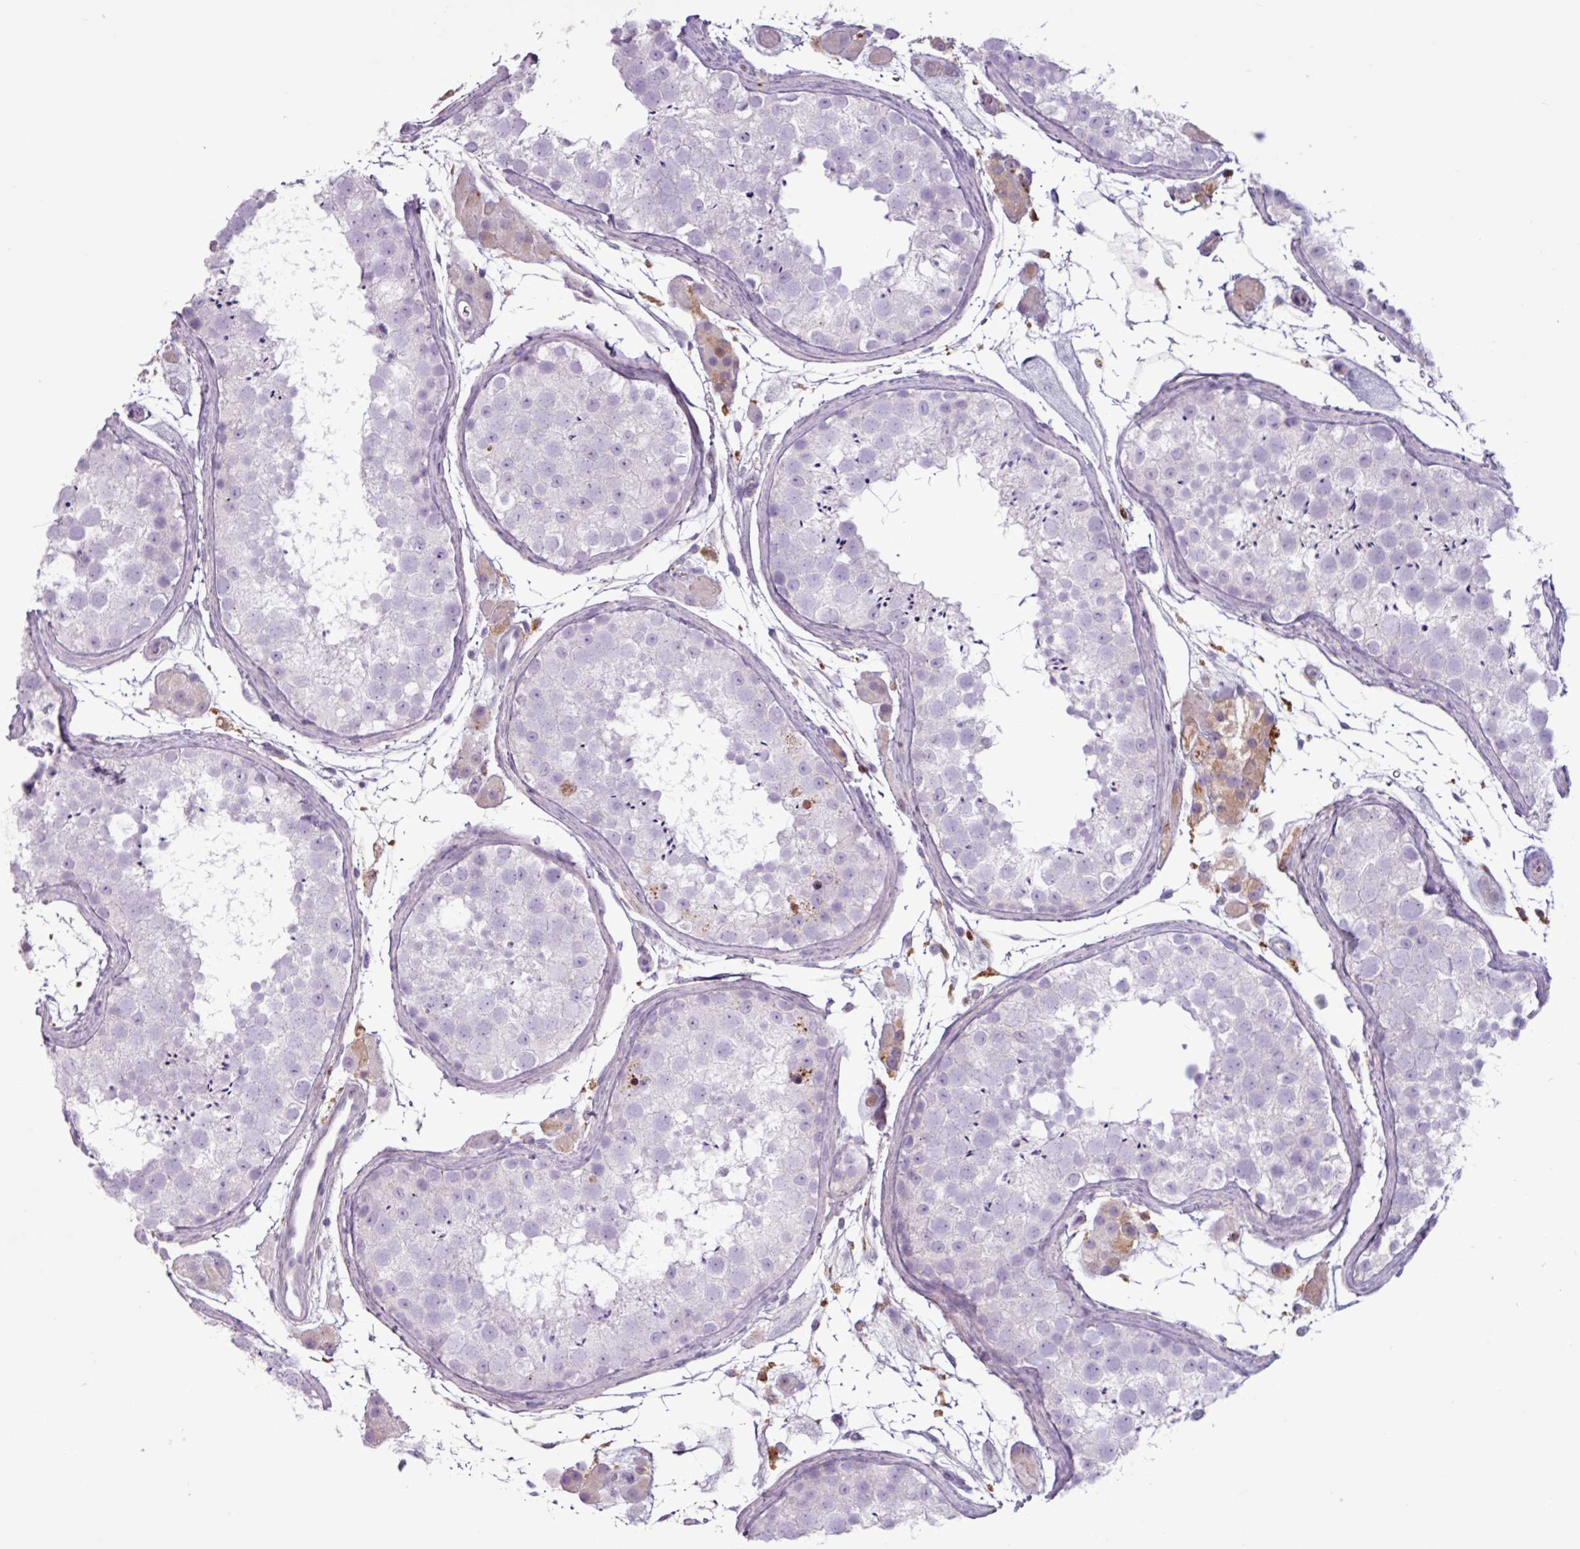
{"staining": {"intensity": "negative", "quantity": "none", "location": "none"}, "tissue": "testis", "cell_type": "Cells in seminiferous ducts", "image_type": "normal", "snomed": [{"axis": "morphology", "description": "Normal tissue, NOS"}, {"axis": "topography", "description": "Testis"}], "caption": "Immunohistochemistry (IHC) image of unremarkable testis: testis stained with DAB (3,3'-diaminobenzidine) exhibits no significant protein staining in cells in seminiferous ducts. (Brightfield microscopy of DAB IHC at high magnification).", "gene": "C4A", "patient": {"sex": "male", "age": 41}}